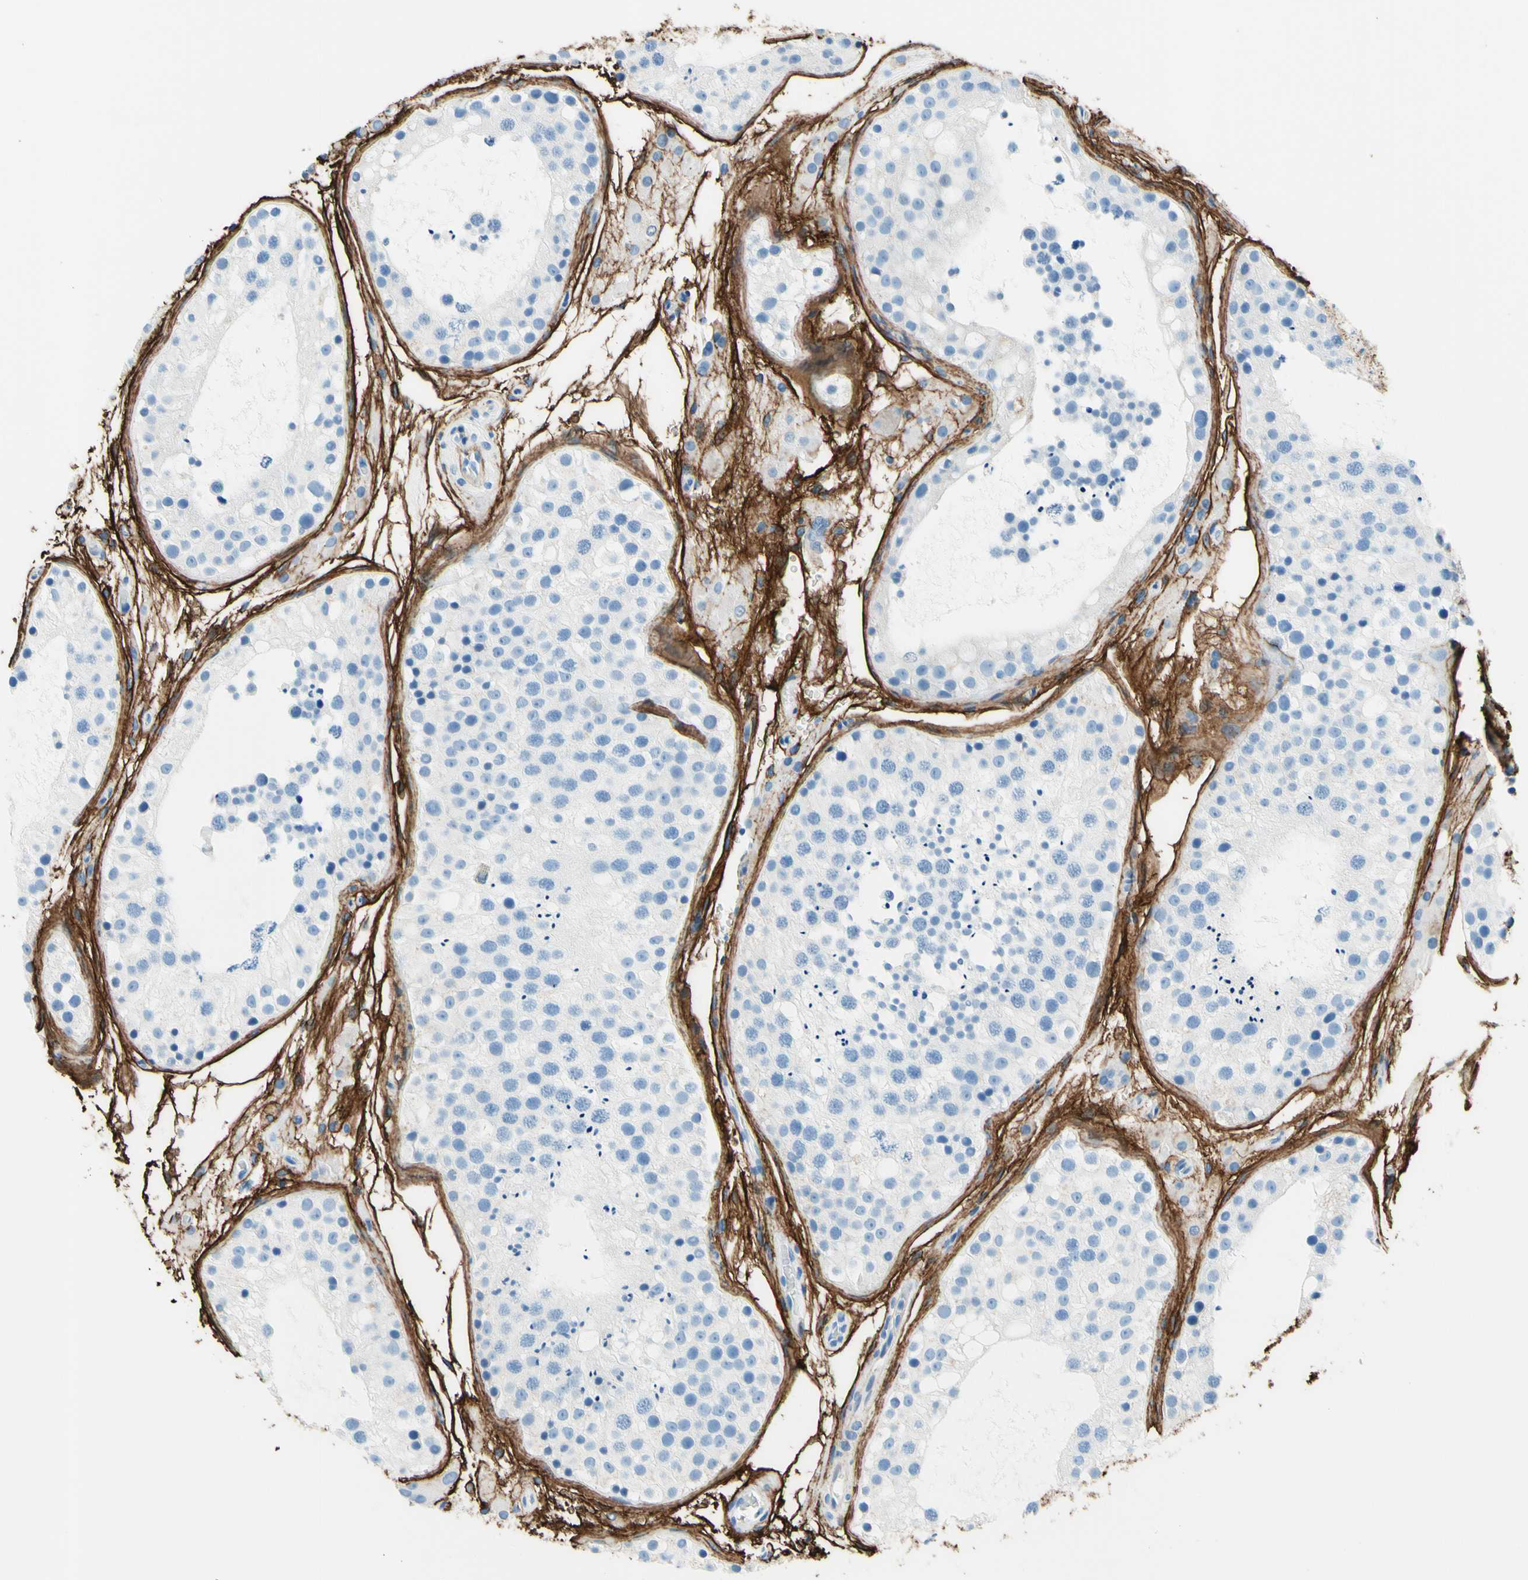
{"staining": {"intensity": "negative", "quantity": "none", "location": "none"}, "tissue": "testis", "cell_type": "Cells in seminiferous ducts", "image_type": "normal", "snomed": [{"axis": "morphology", "description": "Normal tissue, NOS"}, {"axis": "topography", "description": "Testis"}], "caption": "IHC histopathology image of benign testis: human testis stained with DAB (3,3'-diaminobenzidine) displays no significant protein positivity in cells in seminiferous ducts. (Stains: DAB (3,3'-diaminobenzidine) immunohistochemistry (IHC) with hematoxylin counter stain, Microscopy: brightfield microscopy at high magnification).", "gene": "MFAP5", "patient": {"sex": "male", "age": 26}}